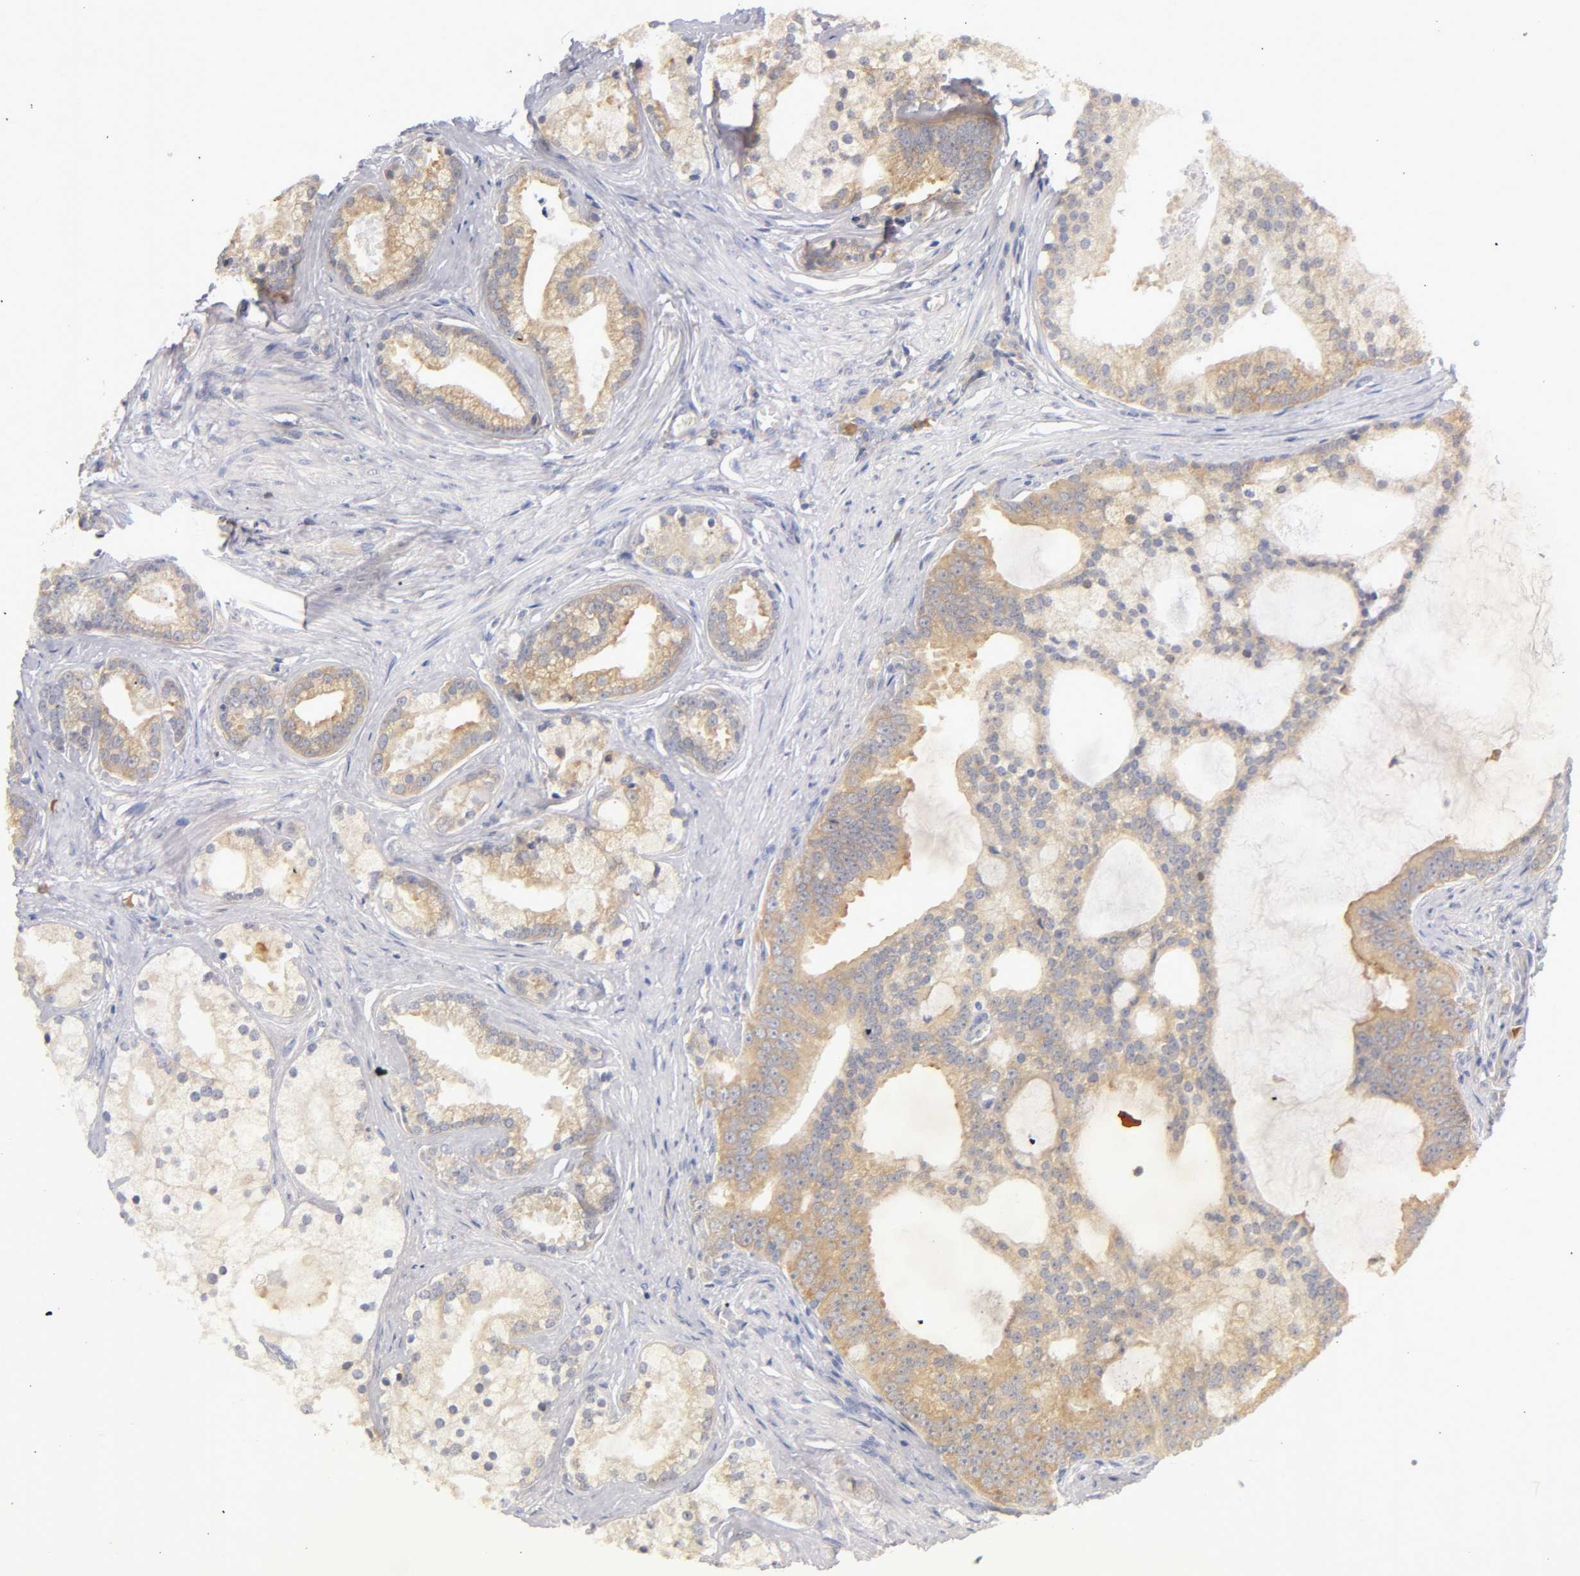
{"staining": {"intensity": "moderate", "quantity": ">75%", "location": "cytoplasmic/membranous"}, "tissue": "prostate cancer", "cell_type": "Tumor cells", "image_type": "cancer", "snomed": [{"axis": "morphology", "description": "Adenocarcinoma, Low grade"}, {"axis": "topography", "description": "Prostate"}], "caption": "Prostate cancer tissue demonstrates moderate cytoplasmic/membranous expression in about >75% of tumor cells, visualized by immunohistochemistry.", "gene": "RPS29", "patient": {"sex": "male", "age": 58}}